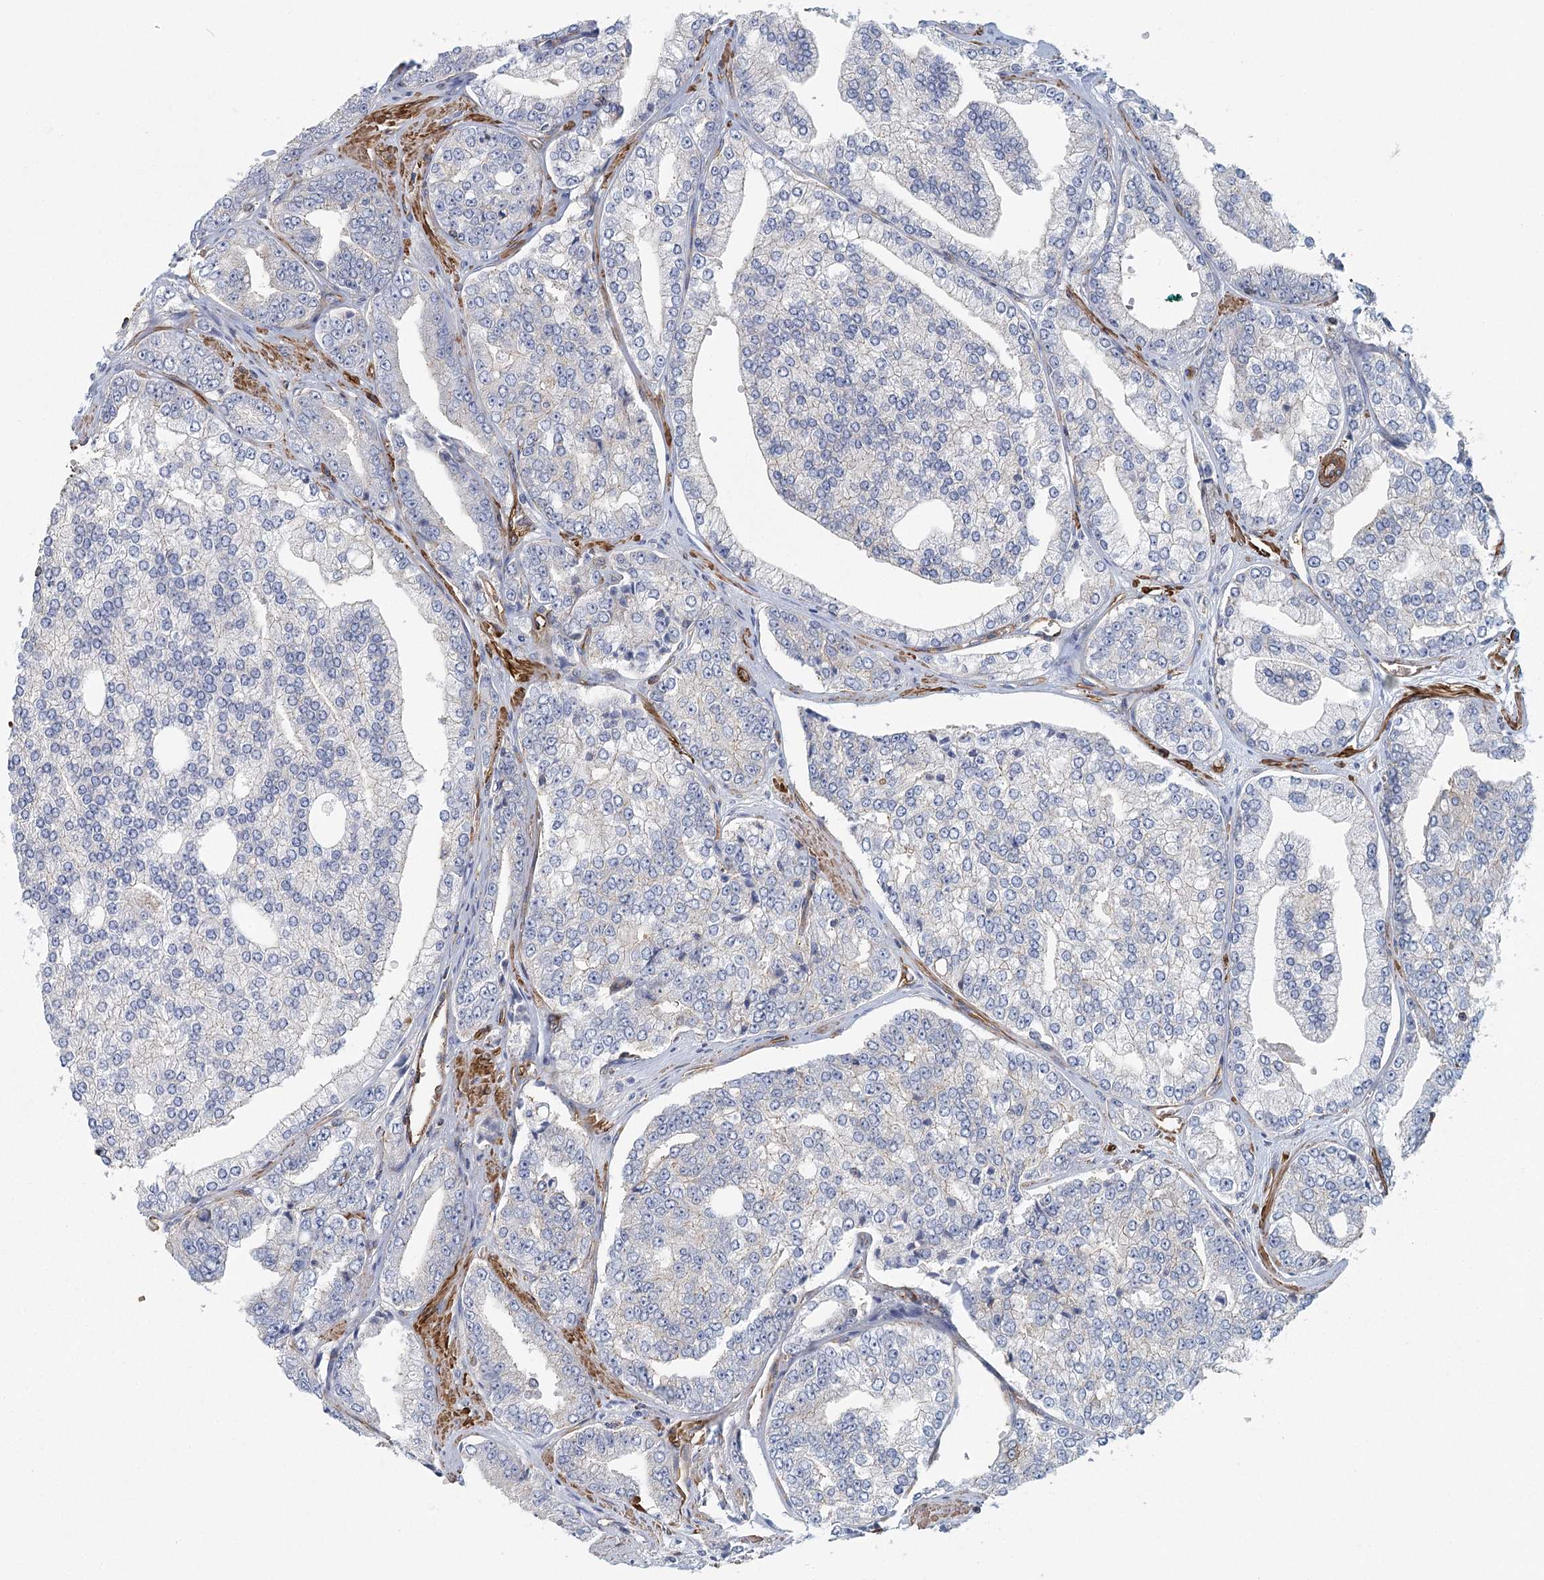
{"staining": {"intensity": "negative", "quantity": "none", "location": "none"}, "tissue": "prostate cancer", "cell_type": "Tumor cells", "image_type": "cancer", "snomed": [{"axis": "morphology", "description": "Adenocarcinoma, High grade"}, {"axis": "topography", "description": "Prostate"}], "caption": "Immunohistochemistry (IHC) micrograph of neoplastic tissue: adenocarcinoma (high-grade) (prostate) stained with DAB exhibits no significant protein expression in tumor cells.", "gene": "IFT46", "patient": {"sex": "male", "age": 71}}